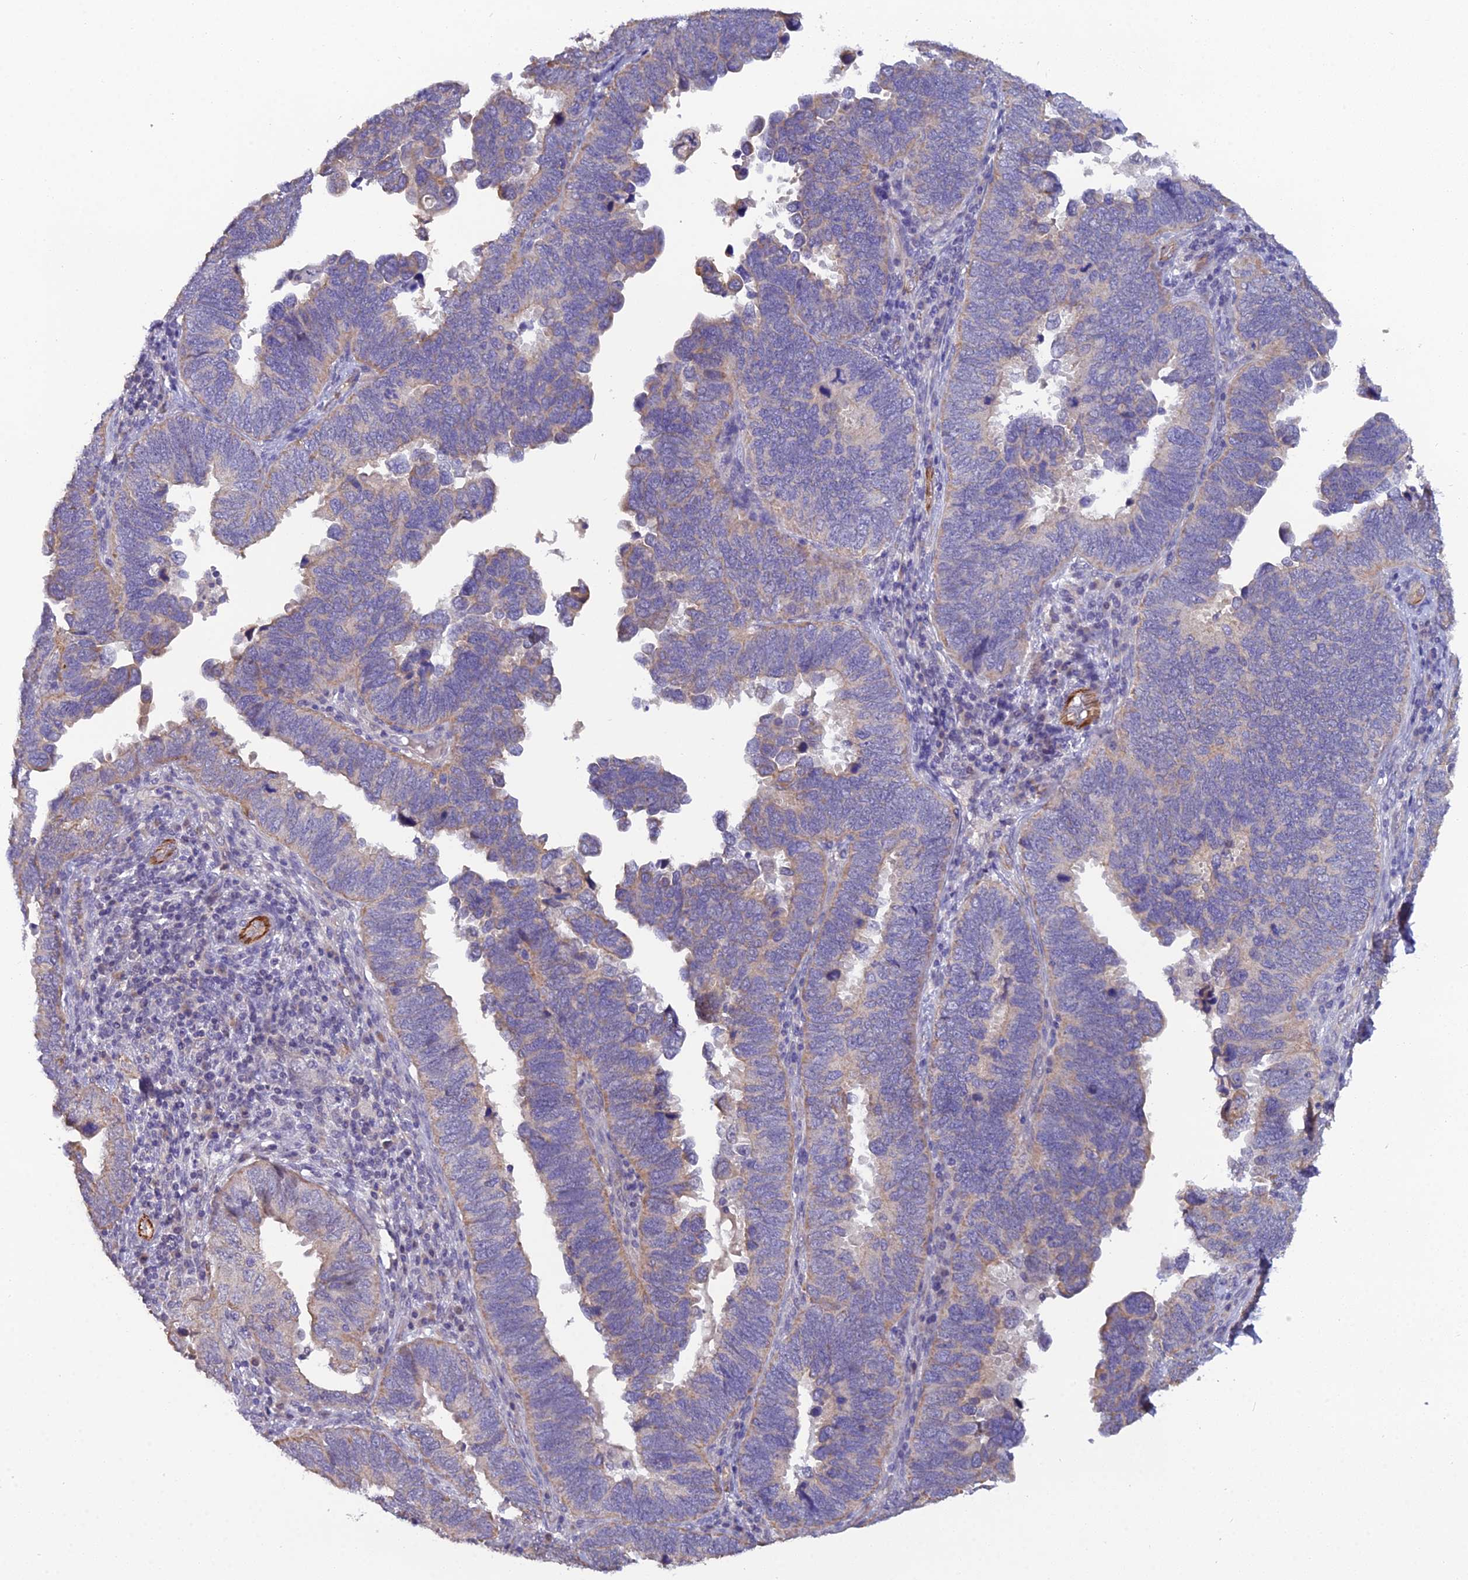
{"staining": {"intensity": "moderate", "quantity": "<25%", "location": "cytoplasmic/membranous"}, "tissue": "endometrial cancer", "cell_type": "Tumor cells", "image_type": "cancer", "snomed": [{"axis": "morphology", "description": "Adenocarcinoma, NOS"}, {"axis": "topography", "description": "Endometrium"}], "caption": "High-magnification brightfield microscopy of adenocarcinoma (endometrial) stained with DAB (brown) and counterstained with hematoxylin (blue). tumor cells exhibit moderate cytoplasmic/membranous staining is seen in approximately<25% of cells.", "gene": "CFAP47", "patient": {"sex": "female", "age": 79}}